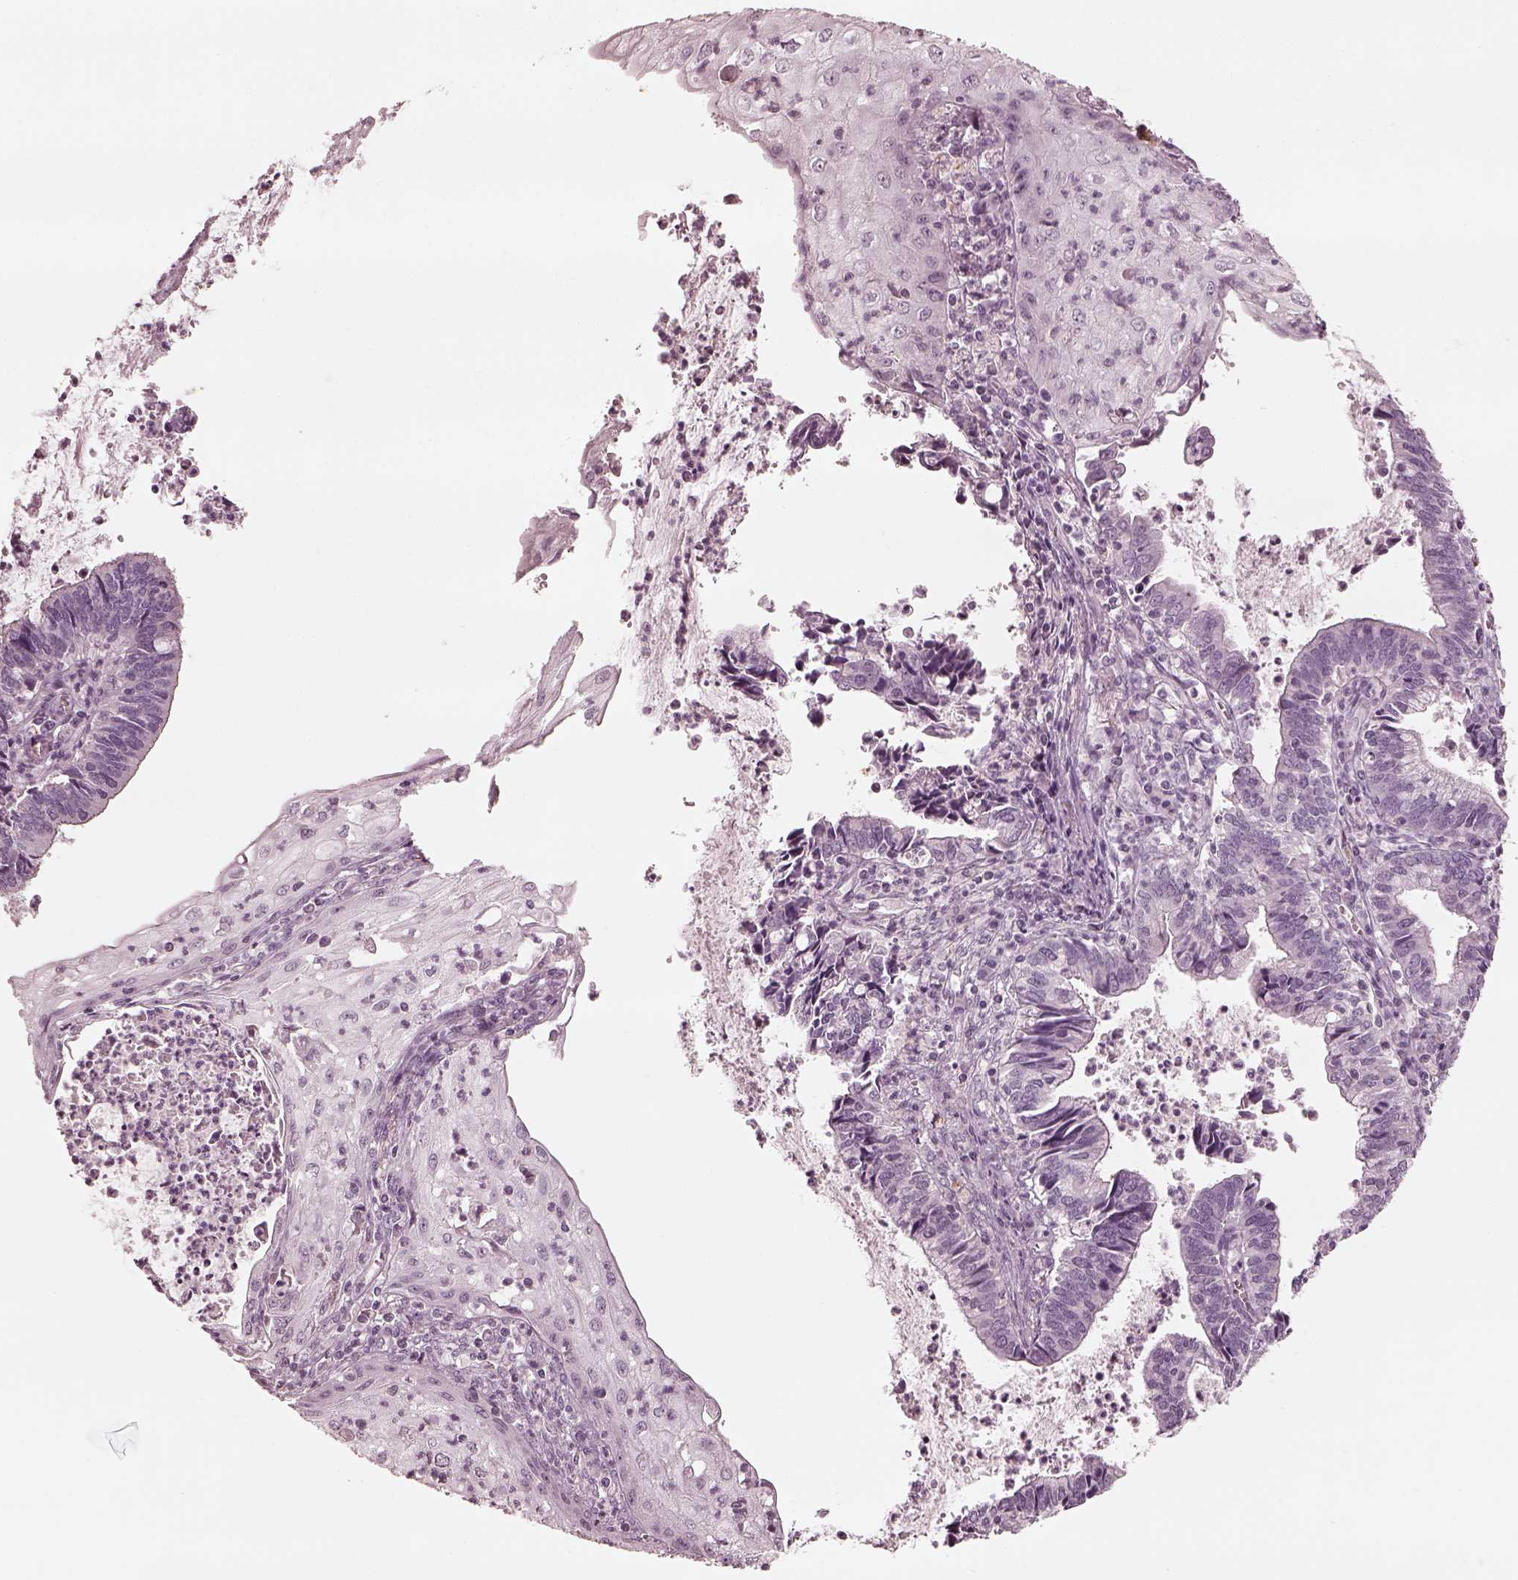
{"staining": {"intensity": "negative", "quantity": "none", "location": "none"}, "tissue": "cervical cancer", "cell_type": "Tumor cells", "image_type": "cancer", "snomed": [{"axis": "morphology", "description": "Adenocarcinoma, NOS"}, {"axis": "topography", "description": "Cervix"}], "caption": "IHC photomicrograph of human cervical cancer stained for a protein (brown), which displays no expression in tumor cells.", "gene": "ADRB3", "patient": {"sex": "female", "age": 42}}